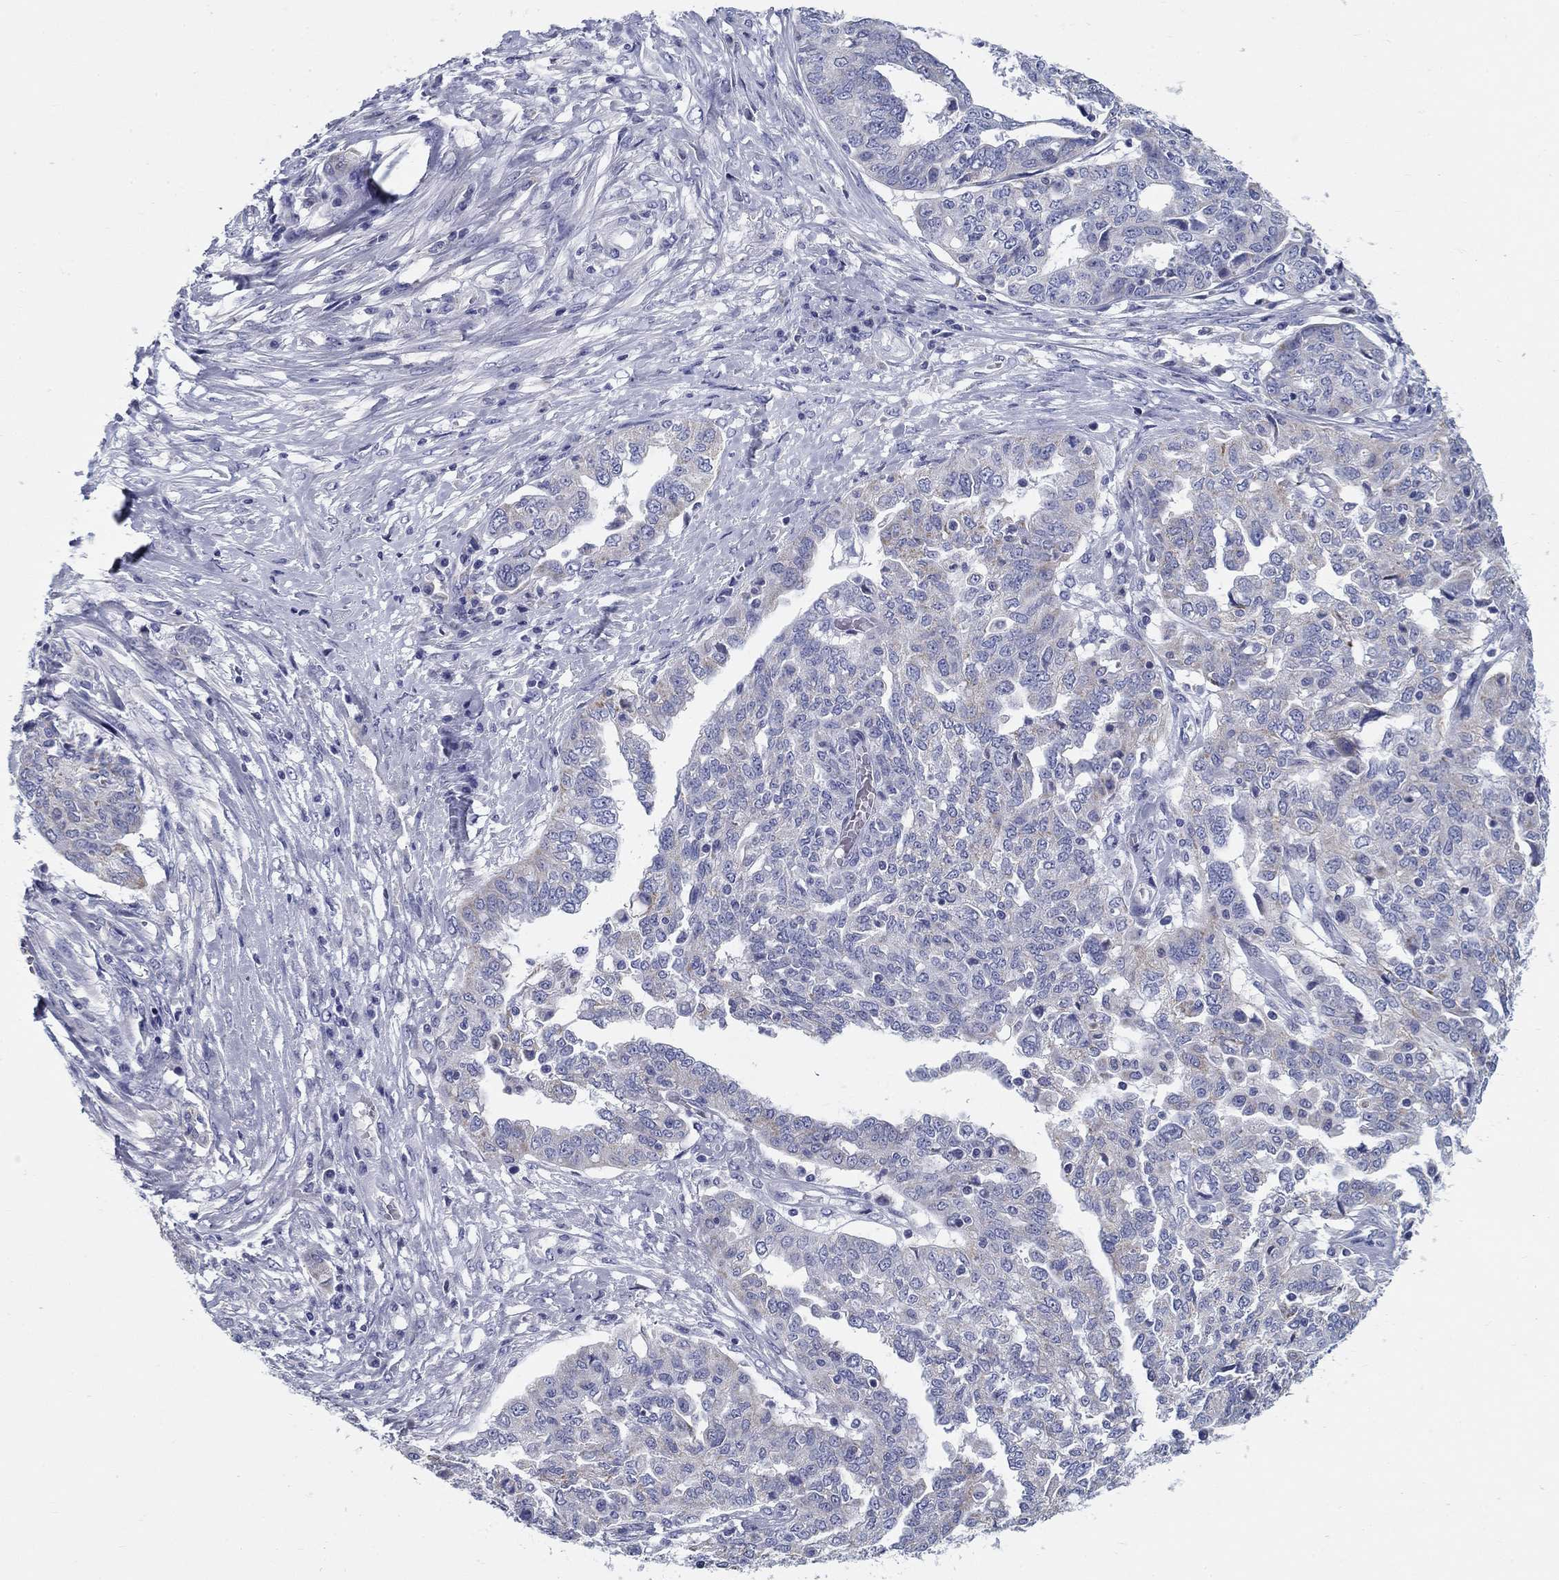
{"staining": {"intensity": "negative", "quantity": "none", "location": "none"}, "tissue": "ovarian cancer", "cell_type": "Tumor cells", "image_type": "cancer", "snomed": [{"axis": "morphology", "description": "Cystadenocarcinoma, serous, NOS"}, {"axis": "topography", "description": "Ovary"}], "caption": "Immunohistochemistry of ovarian cancer (serous cystadenocarcinoma) displays no expression in tumor cells.", "gene": "UPB1", "patient": {"sex": "female", "age": 67}}